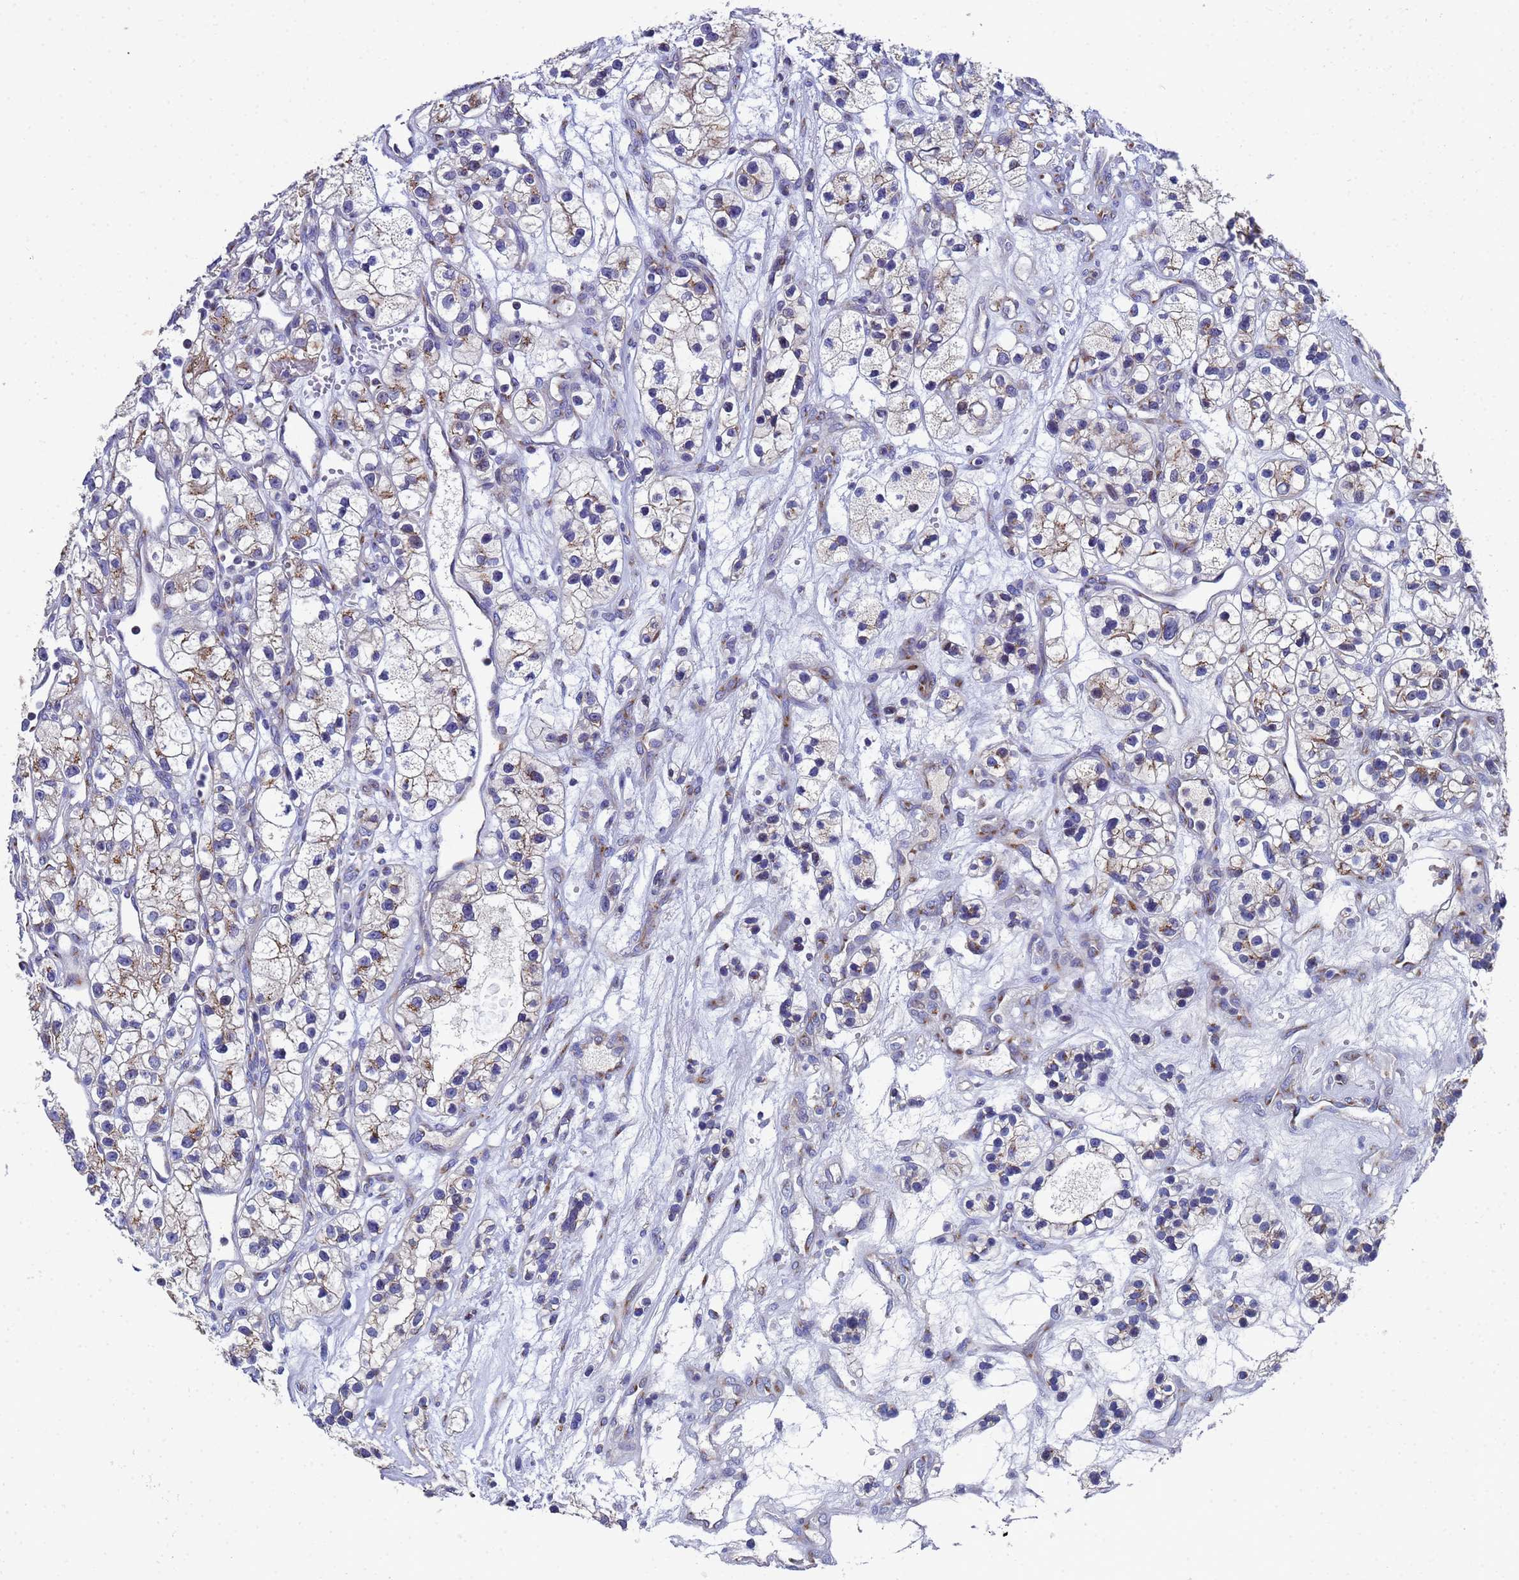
{"staining": {"intensity": "moderate", "quantity": "<25%", "location": "cytoplasmic/membranous"}, "tissue": "renal cancer", "cell_type": "Tumor cells", "image_type": "cancer", "snomed": [{"axis": "morphology", "description": "Adenocarcinoma, NOS"}, {"axis": "topography", "description": "Kidney"}], "caption": "The histopathology image reveals a brown stain indicating the presence of a protein in the cytoplasmic/membranous of tumor cells in renal cancer. The protein of interest is shown in brown color, while the nuclei are stained blue.", "gene": "NSUN6", "patient": {"sex": "female", "age": 57}}